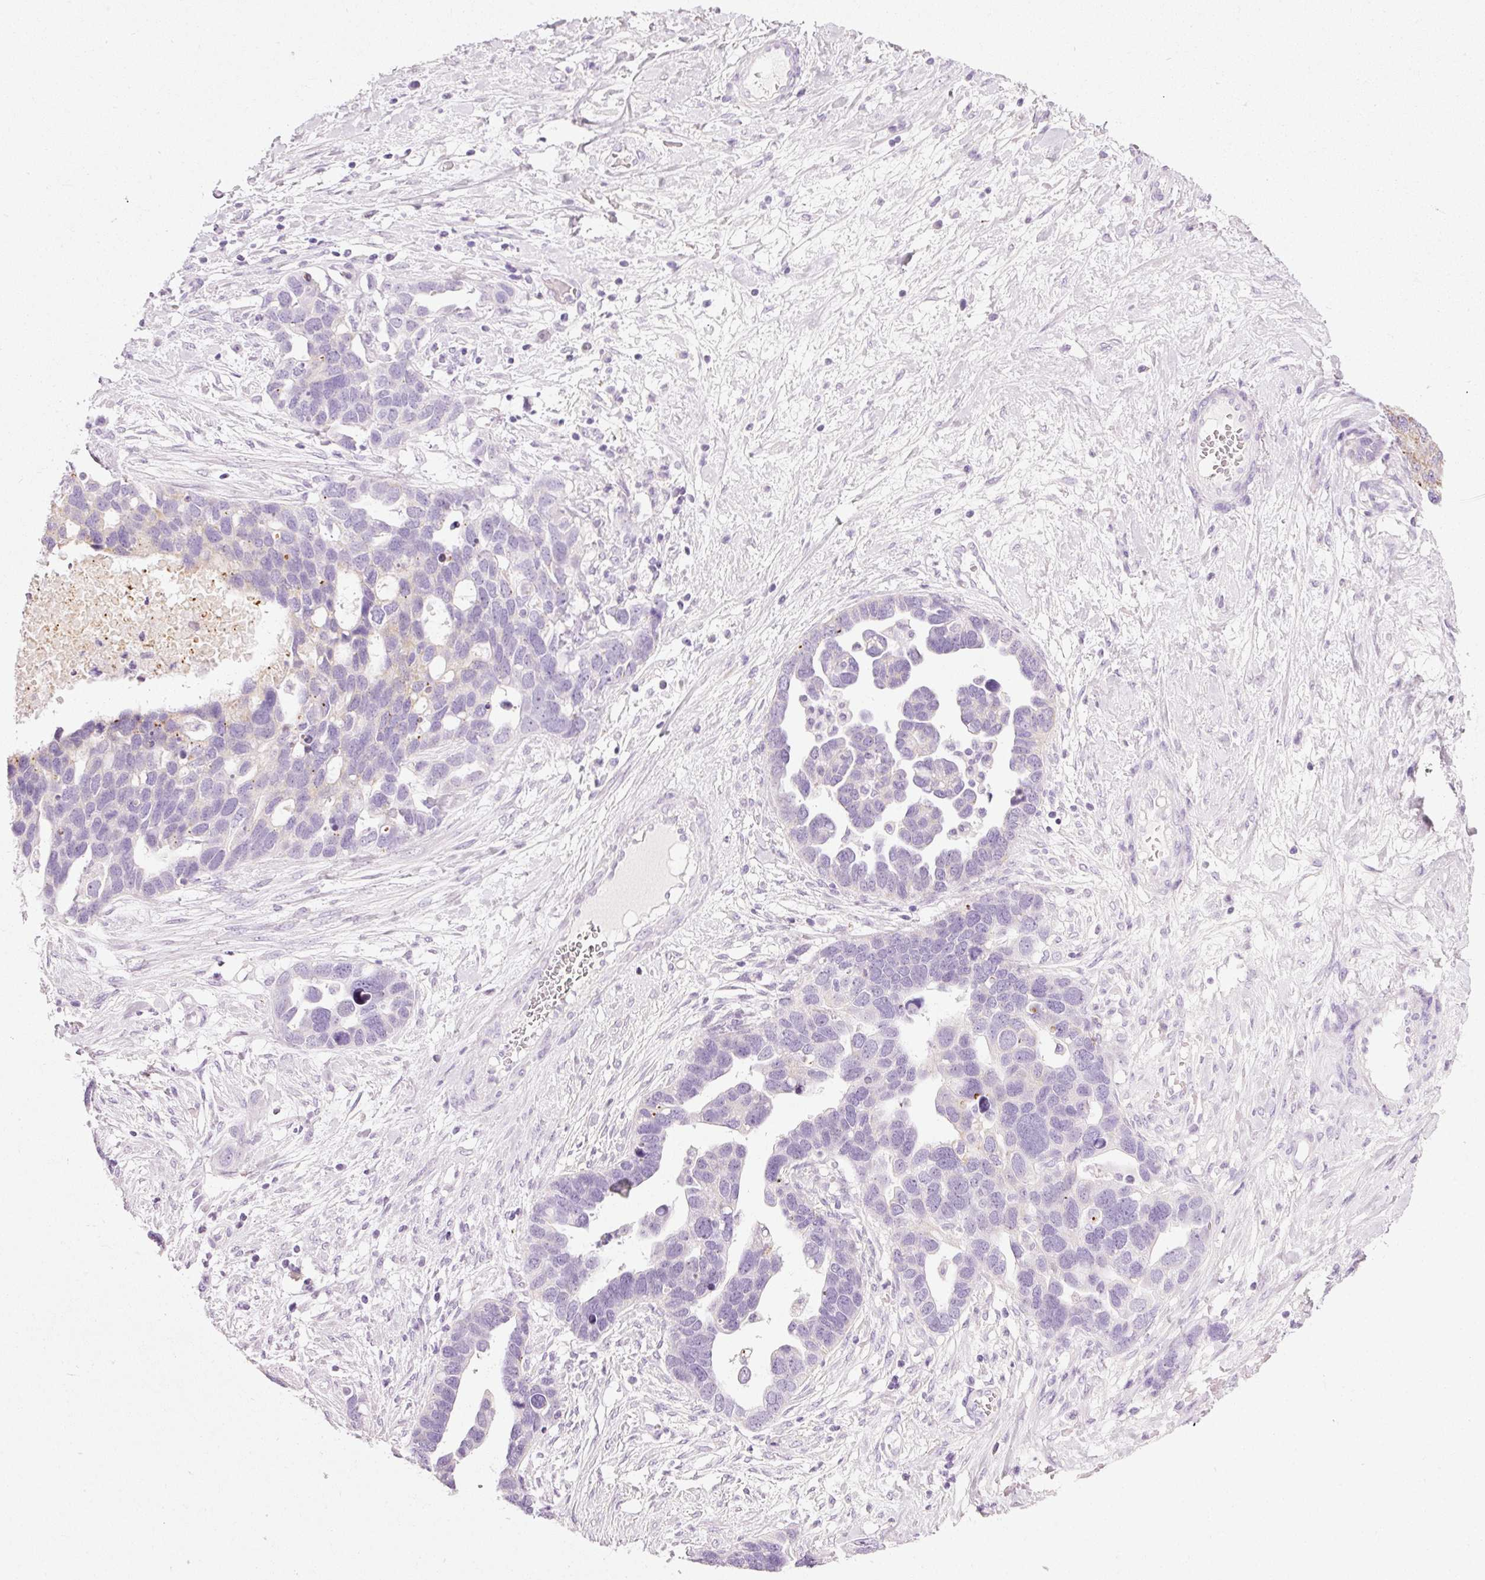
{"staining": {"intensity": "negative", "quantity": "none", "location": "none"}, "tissue": "ovarian cancer", "cell_type": "Tumor cells", "image_type": "cancer", "snomed": [{"axis": "morphology", "description": "Cystadenocarcinoma, serous, NOS"}, {"axis": "topography", "description": "Ovary"}], "caption": "The immunohistochemistry (IHC) photomicrograph has no significant positivity in tumor cells of ovarian serous cystadenocarcinoma tissue.", "gene": "CARD16", "patient": {"sex": "female", "age": 54}}